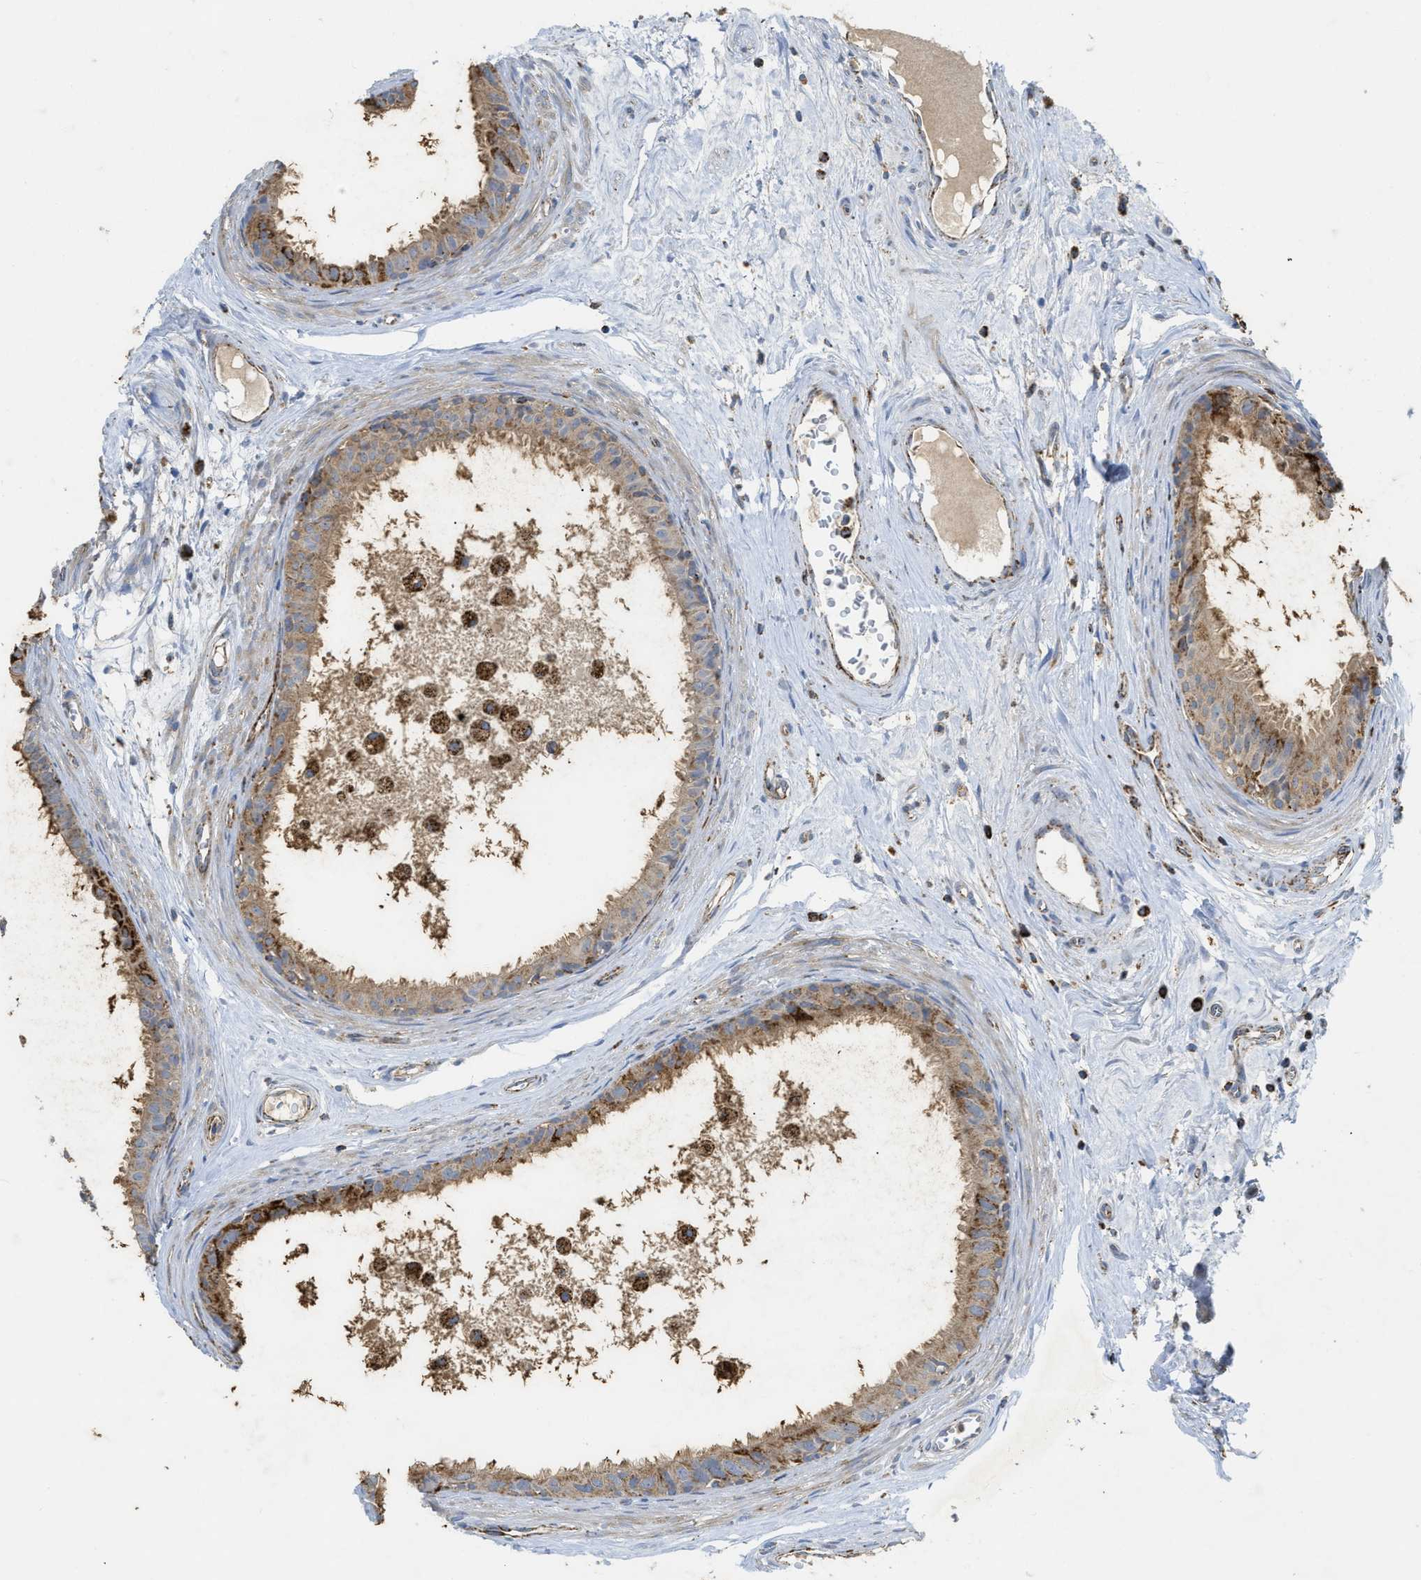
{"staining": {"intensity": "moderate", "quantity": ">75%", "location": "cytoplasmic/membranous"}, "tissue": "epididymis", "cell_type": "Glandular cells", "image_type": "normal", "snomed": [{"axis": "morphology", "description": "Normal tissue, NOS"}, {"axis": "morphology", "description": "Inflammation, NOS"}, {"axis": "topography", "description": "Epididymis"}], "caption": "Immunohistochemistry (IHC) image of benign epididymis stained for a protein (brown), which exhibits medium levels of moderate cytoplasmic/membranous staining in approximately >75% of glandular cells.", "gene": "SQOR", "patient": {"sex": "male", "age": 85}}